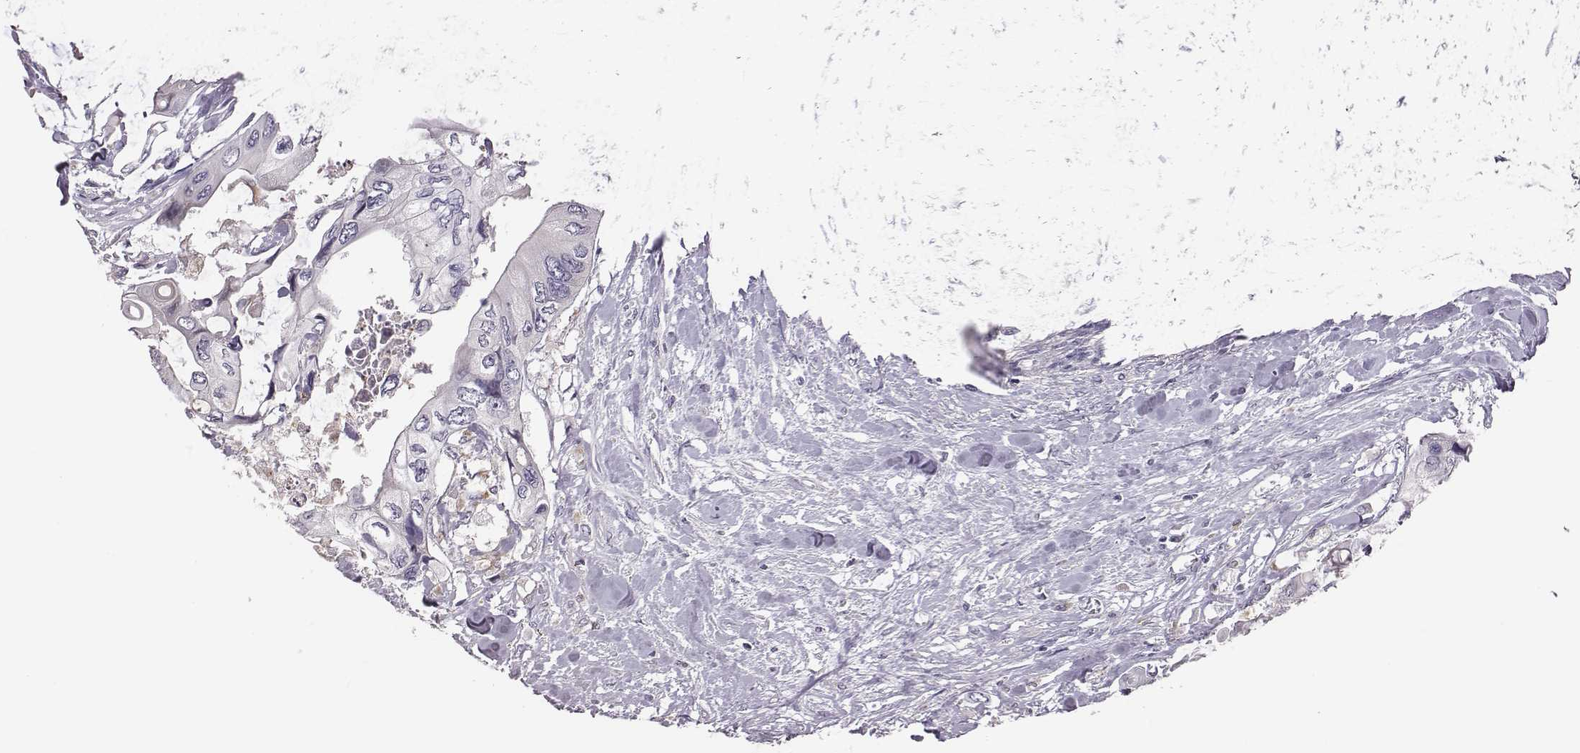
{"staining": {"intensity": "negative", "quantity": "none", "location": "none"}, "tissue": "colorectal cancer", "cell_type": "Tumor cells", "image_type": "cancer", "snomed": [{"axis": "morphology", "description": "Adenocarcinoma, NOS"}, {"axis": "topography", "description": "Rectum"}], "caption": "Histopathology image shows no protein positivity in tumor cells of adenocarcinoma (colorectal) tissue. (Stains: DAB immunohistochemistry with hematoxylin counter stain, Microscopy: brightfield microscopy at high magnification).", "gene": "KMO", "patient": {"sex": "male", "age": 63}}